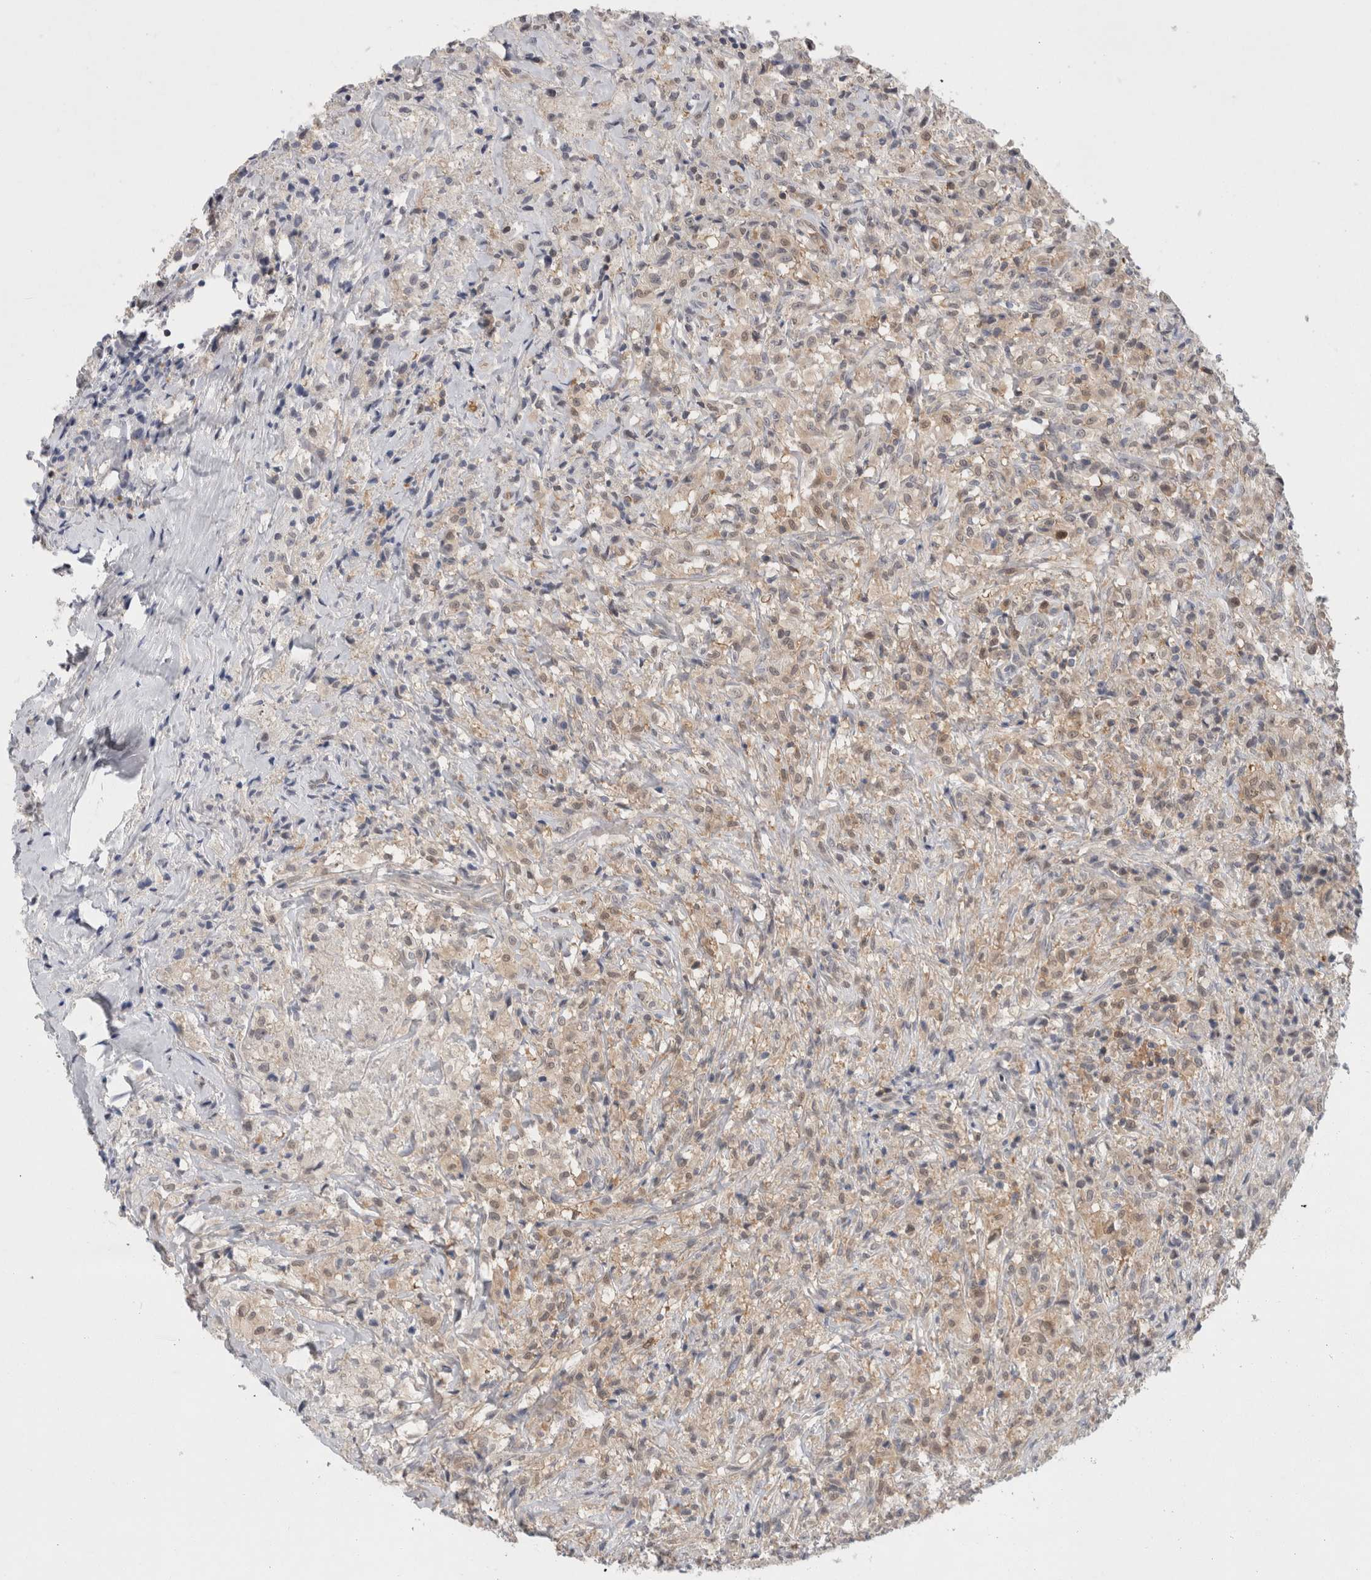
{"staining": {"intensity": "weak", "quantity": "<25%", "location": "nuclear"}, "tissue": "testis cancer", "cell_type": "Tumor cells", "image_type": "cancer", "snomed": [{"axis": "morphology", "description": "Carcinoma, Embryonal, NOS"}, {"axis": "topography", "description": "Testis"}], "caption": "Image shows no significant protein staining in tumor cells of testis cancer.", "gene": "CASP6", "patient": {"sex": "male", "age": 2}}